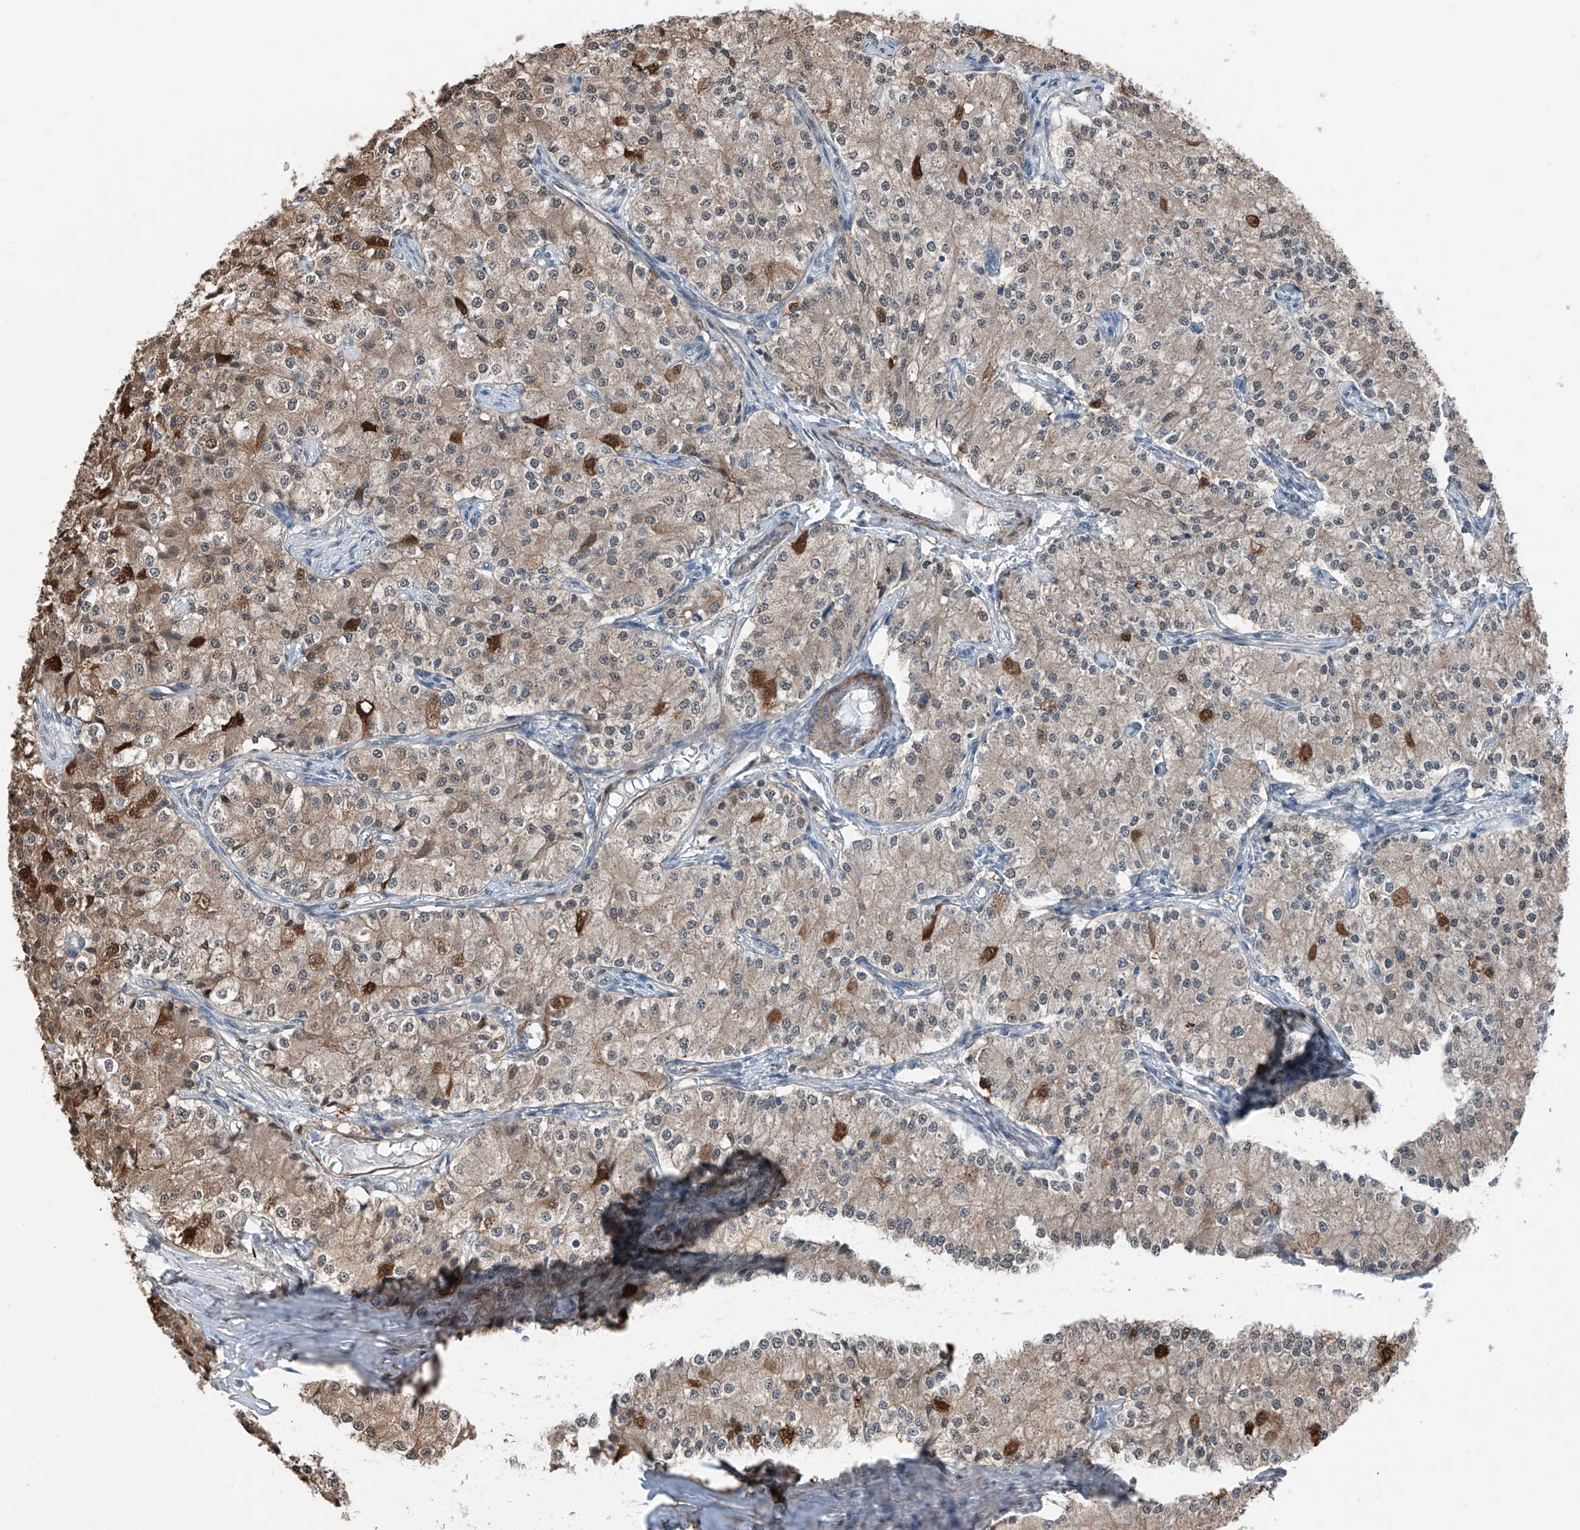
{"staining": {"intensity": "weak", "quantity": "<25%", "location": "cytoplasmic/membranous"}, "tissue": "carcinoid", "cell_type": "Tumor cells", "image_type": "cancer", "snomed": [{"axis": "morphology", "description": "Carcinoid, malignant, NOS"}, {"axis": "topography", "description": "Colon"}], "caption": "A high-resolution histopathology image shows immunohistochemistry staining of carcinoid (malignant), which exhibits no significant staining in tumor cells.", "gene": "HSPA6", "patient": {"sex": "female", "age": 52}}